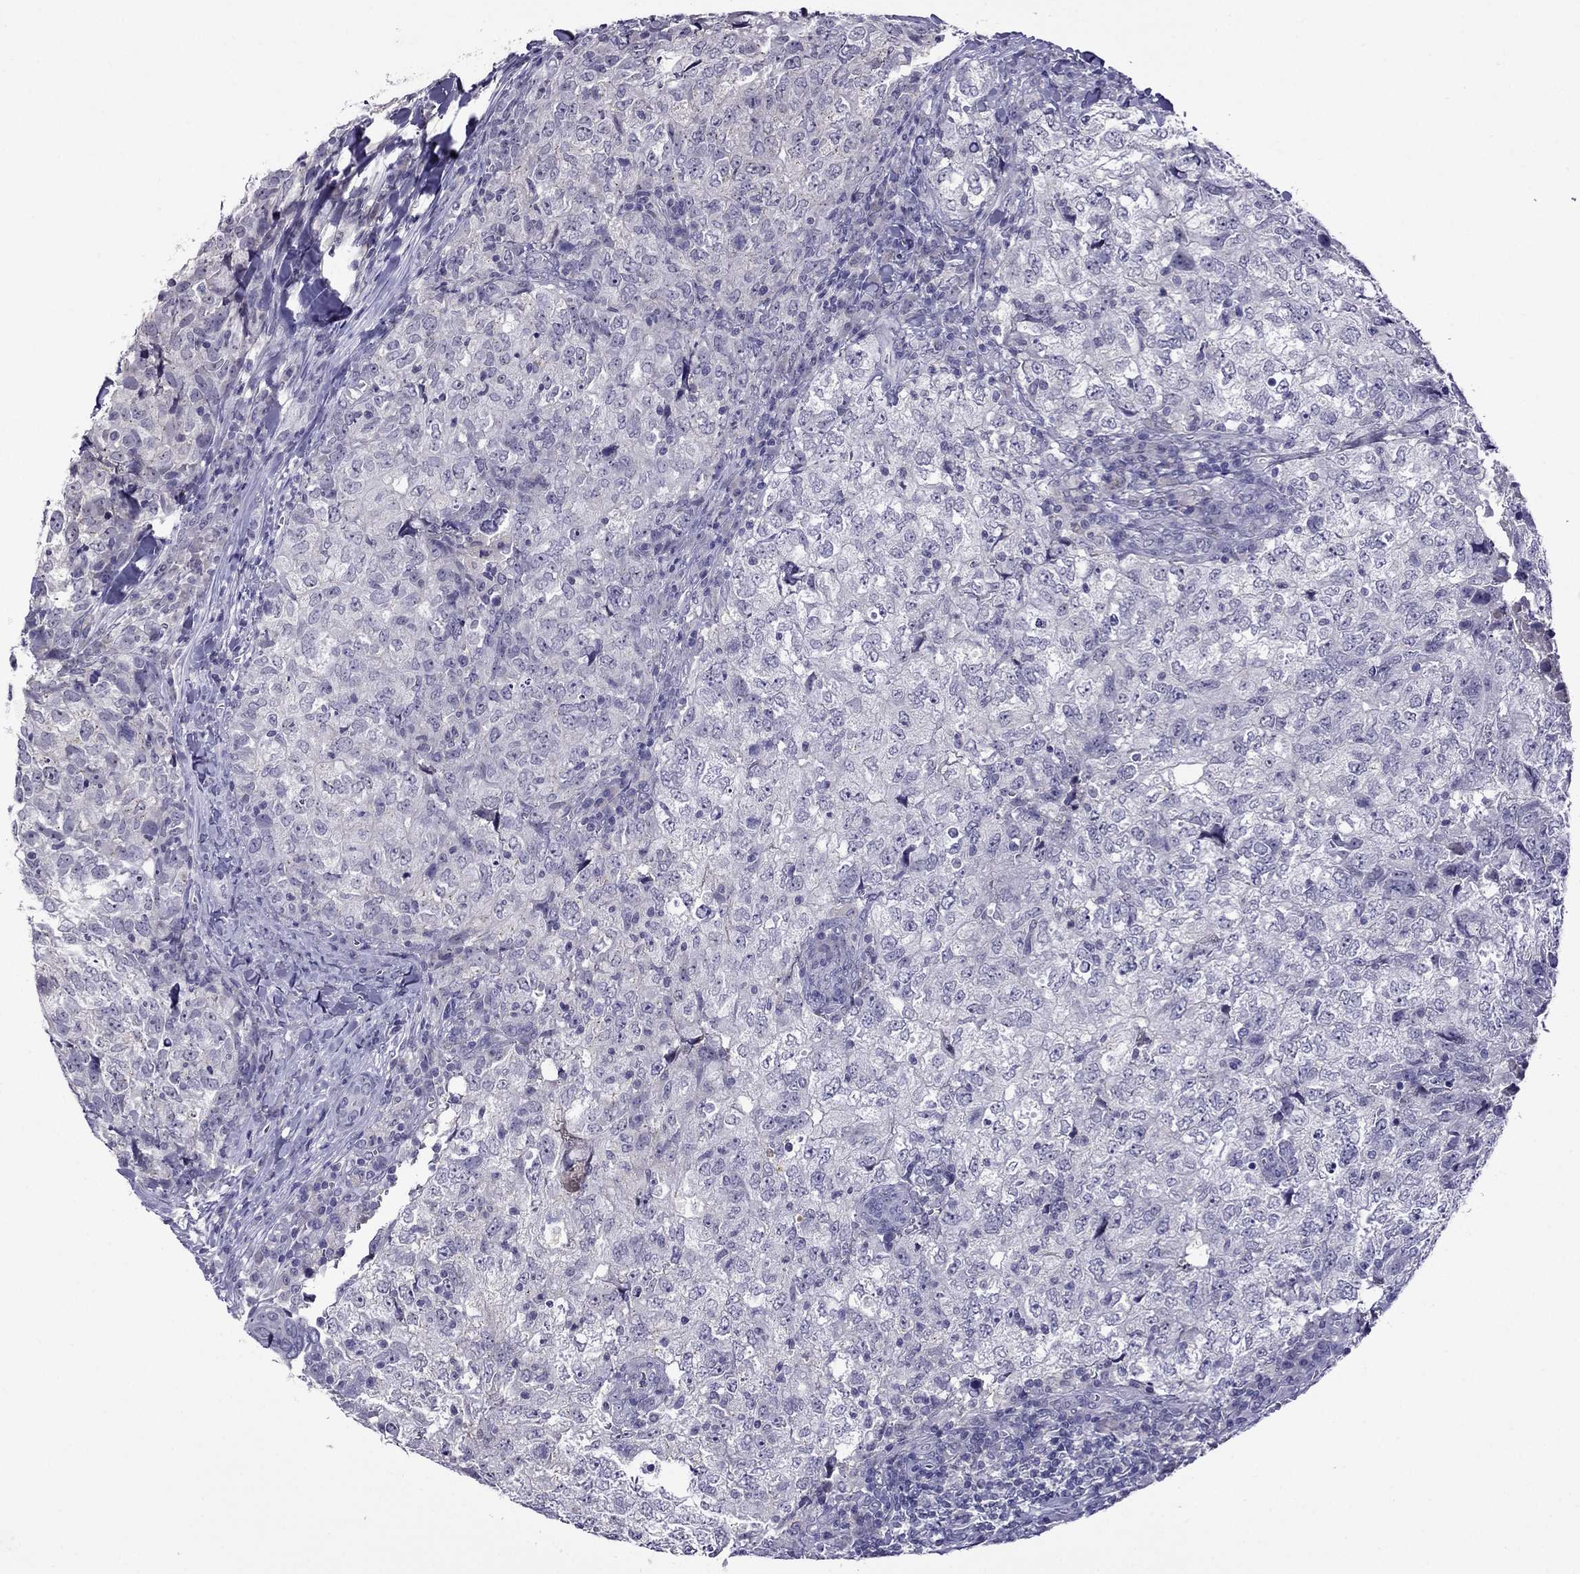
{"staining": {"intensity": "negative", "quantity": "none", "location": "none"}, "tissue": "breast cancer", "cell_type": "Tumor cells", "image_type": "cancer", "snomed": [{"axis": "morphology", "description": "Duct carcinoma"}, {"axis": "topography", "description": "Breast"}], "caption": "Immunohistochemistry (IHC) image of breast cancer stained for a protein (brown), which demonstrates no expression in tumor cells.", "gene": "SPTBN4", "patient": {"sex": "female", "age": 30}}